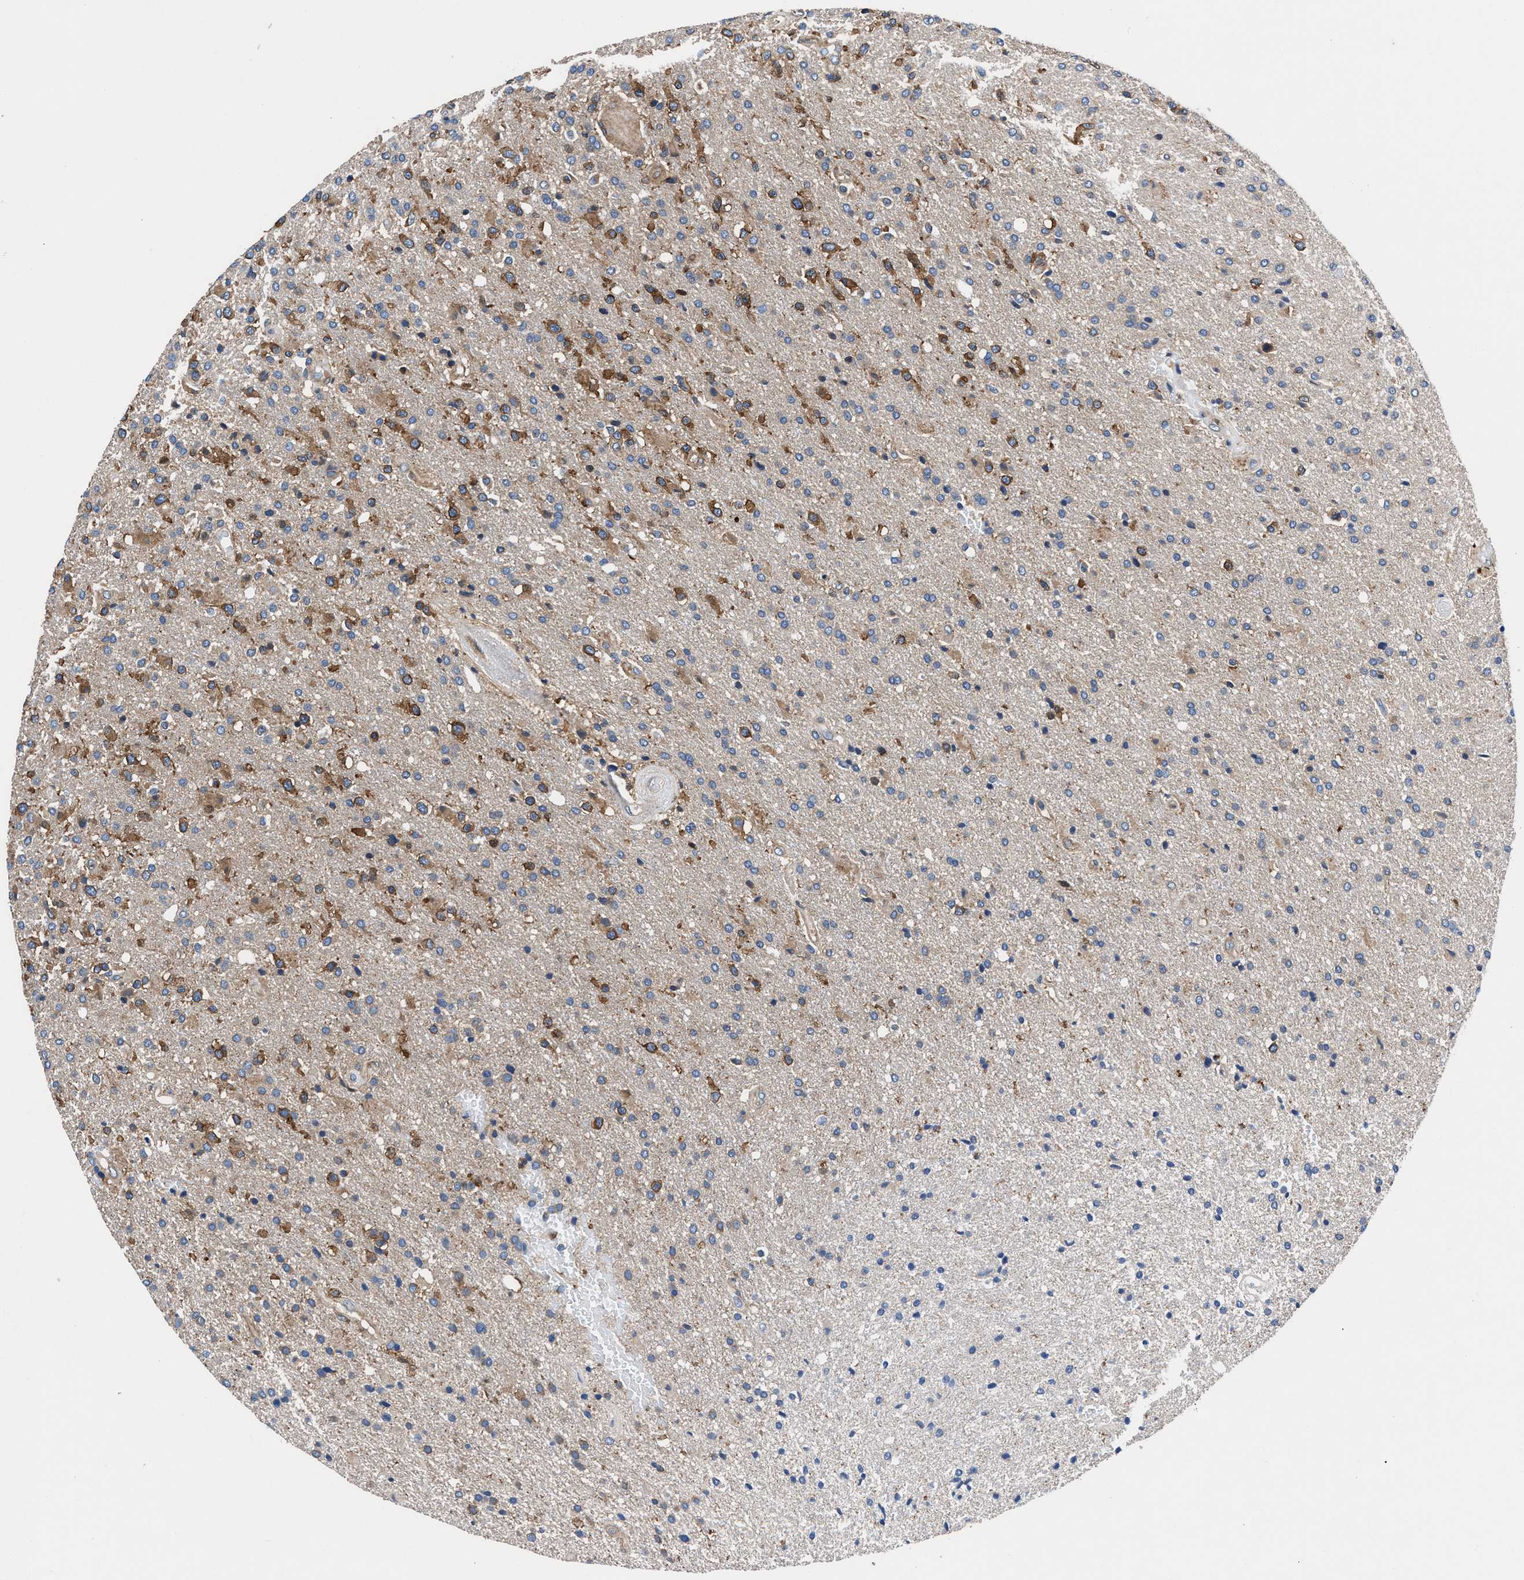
{"staining": {"intensity": "moderate", "quantity": "<25%", "location": "cytoplasmic/membranous"}, "tissue": "glioma", "cell_type": "Tumor cells", "image_type": "cancer", "snomed": [{"axis": "morphology", "description": "Glioma, malignant, High grade"}, {"axis": "topography", "description": "Brain"}], "caption": "Human glioma stained with a protein marker shows moderate staining in tumor cells.", "gene": "SH3GL1", "patient": {"sex": "male", "age": 72}}